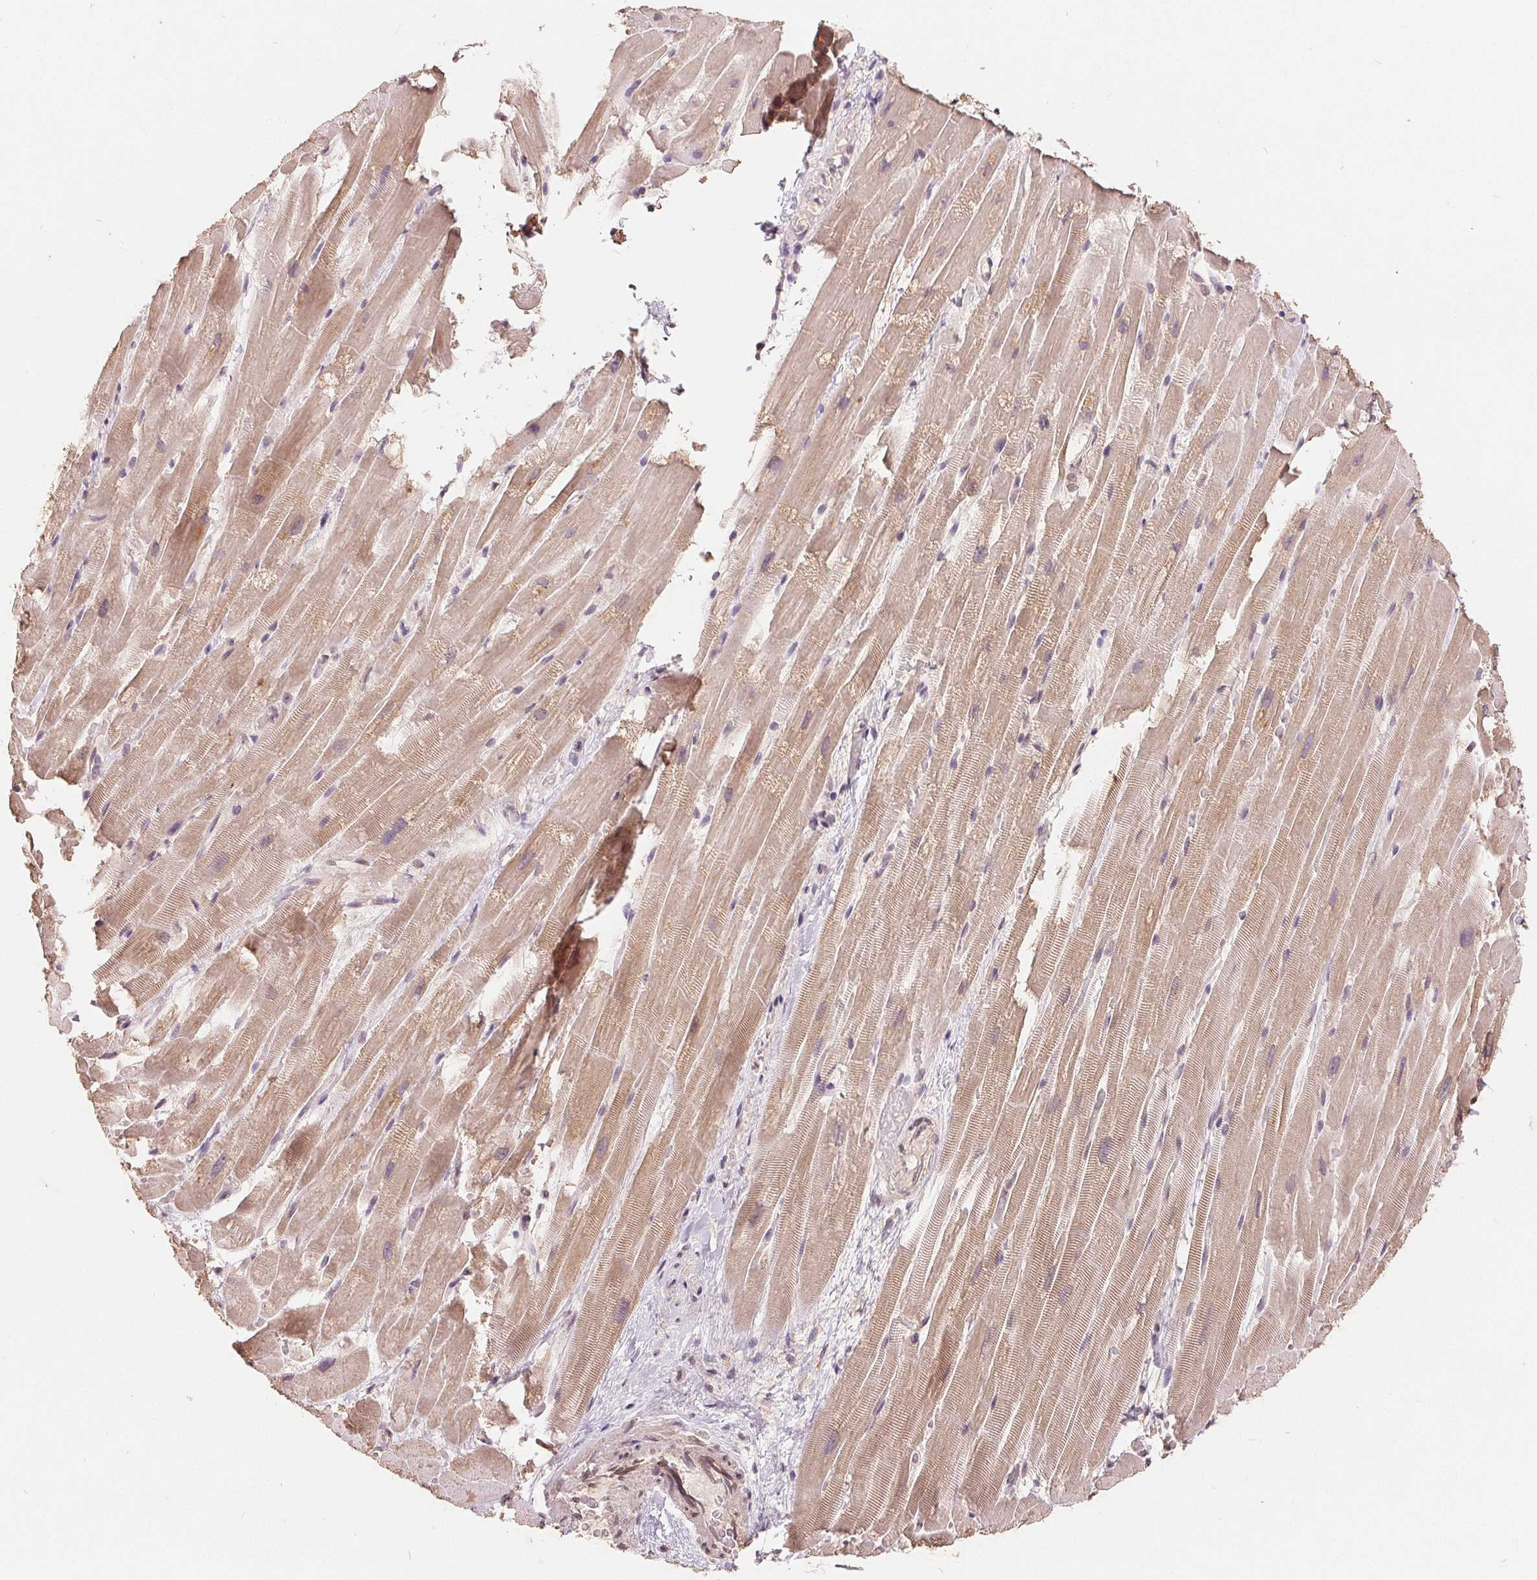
{"staining": {"intensity": "moderate", "quantity": ">75%", "location": "cytoplasmic/membranous"}, "tissue": "heart muscle", "cell_type": "Cardiomyocytes", "image_type": "normal", "snomed": [{"axis": "morphology", "description": "Normal tissue, NOS"}, {"axis": "topography", "description": "Heart"}], "caption": "High-power microscopy captured an IHC photomicrograph of normal heart muscle, revealing moderate cytoplasmic/membranous positivity in approximately >75% of cardiomyocytes.", "gene": "CDIPT", "patient": {"sex": "male", "age": 37}}